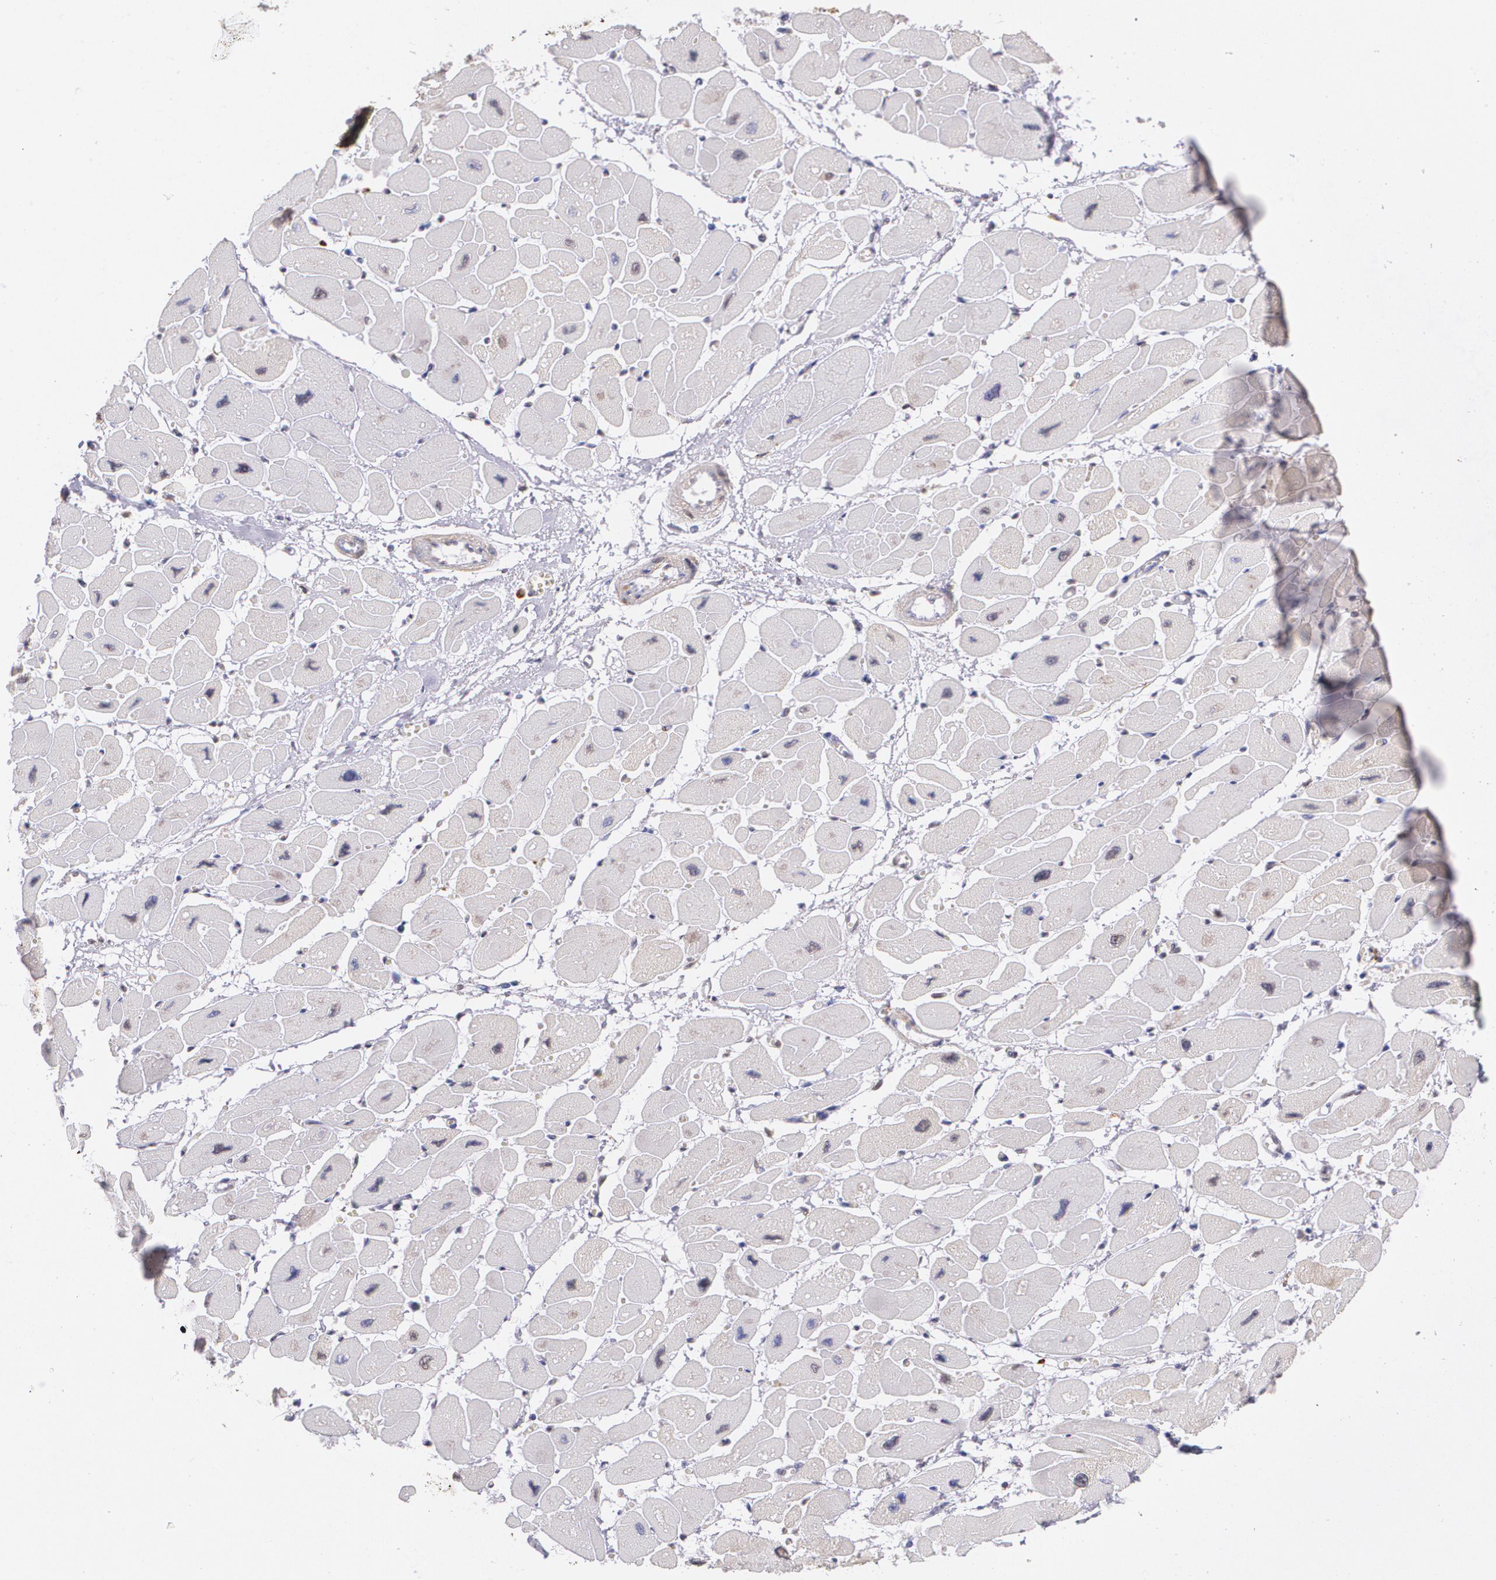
{"staining": {"intensity": "negative", "quantity": "none", "location": "none"}, "tissue": "heart muscle", "cell_type": "Cardiomyocytes", "image_type": "normal", "snomed": [{"axis": "morphology", "description": "Normal tissue, NOS"}, {"axis": "topography", "description": "Heart"}], "caption": "A photomicrograph of heart muscle stained for a protein reveals no brown staining in cardiomyocytes.", "gene": "RTN1", "patient": {"sex": "female", "age": 54}}